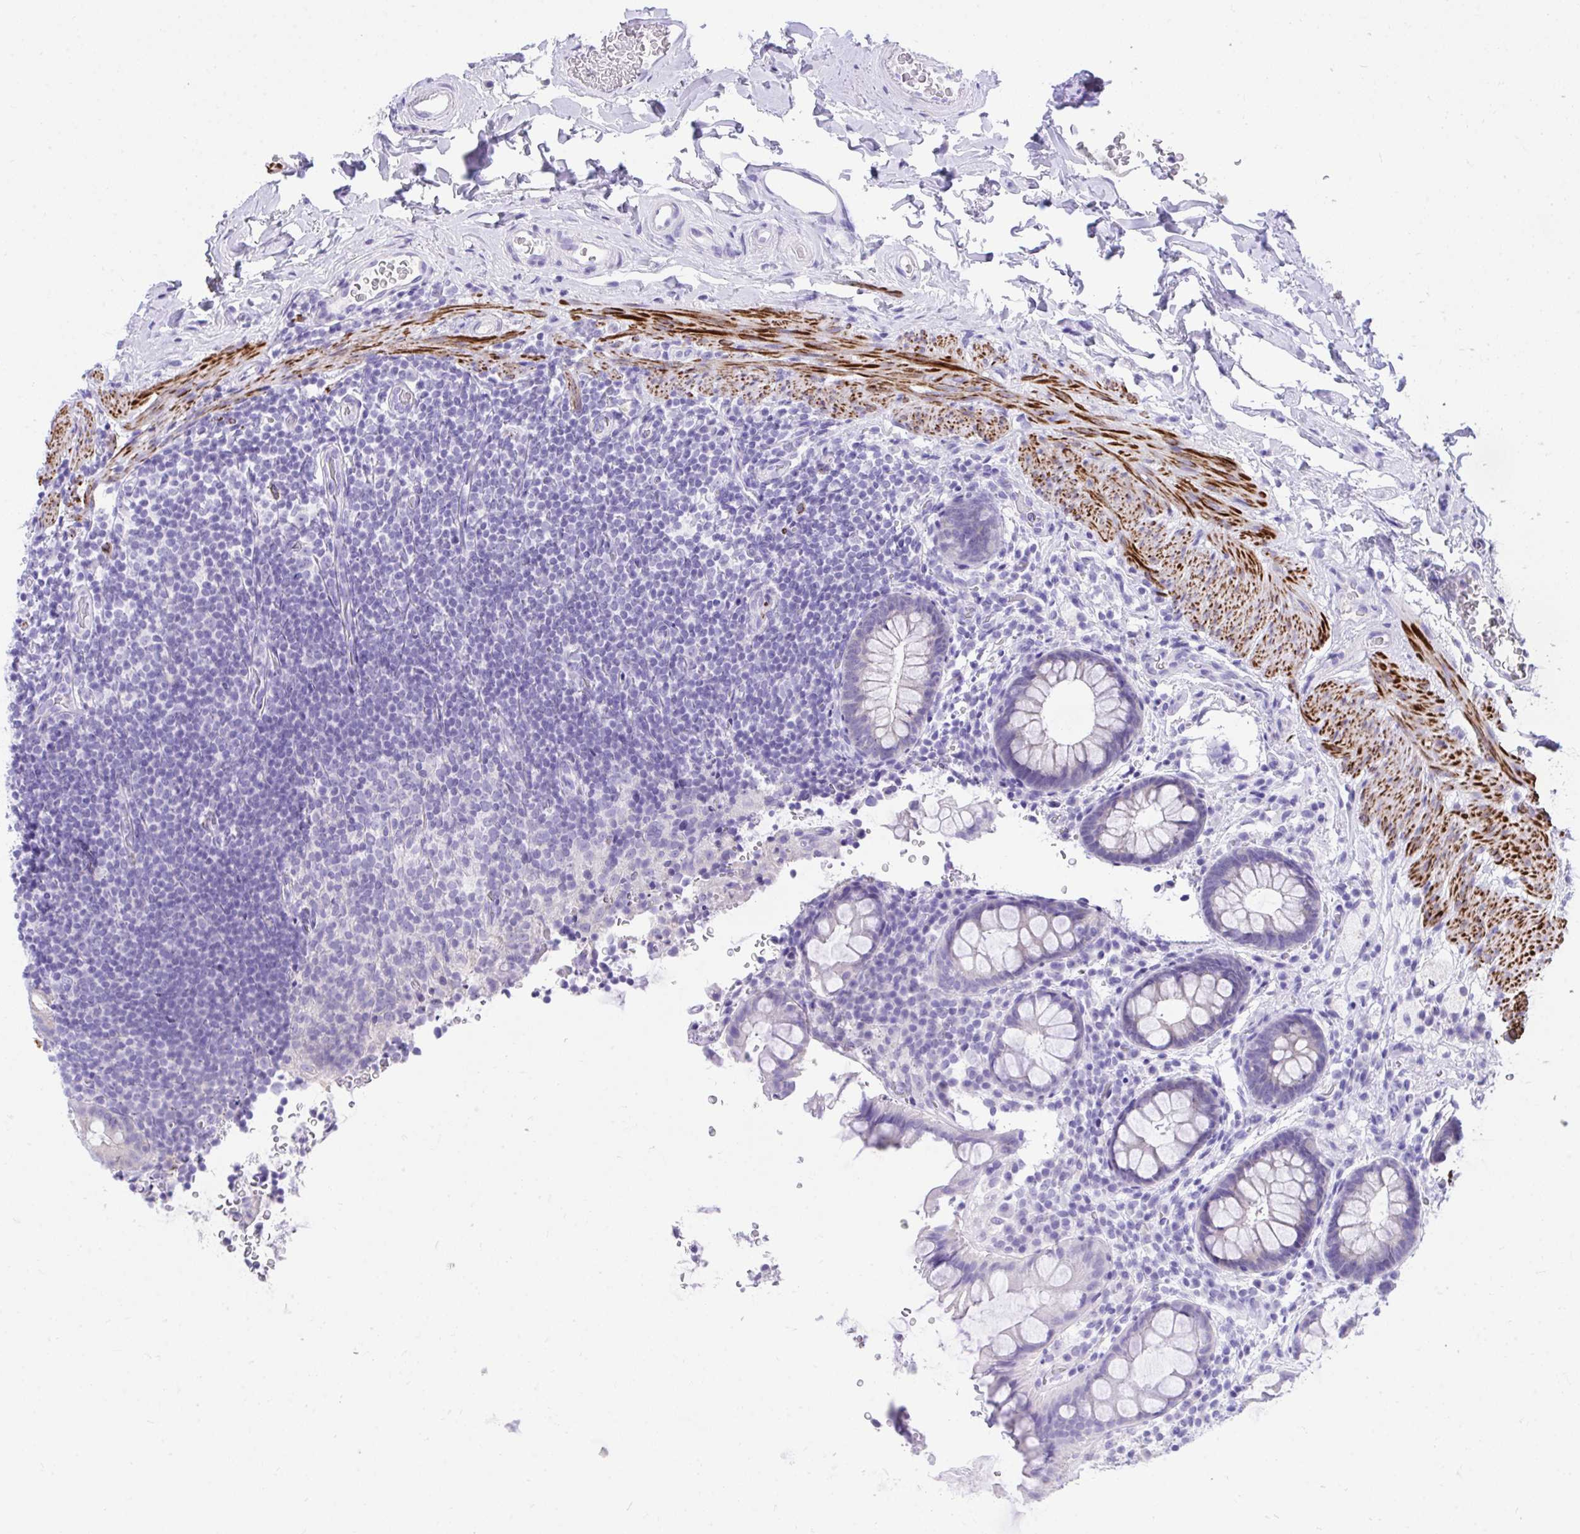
{"staining": {"intensity": "negative", "quantity": "none", "location": "none"}, "tissue": "rectum", "cell_type": "Glandular cells", "image_type": "normal", "snomed": [{"axis": "morphology", "description": "Normal tissue, NOS"}, {"axis": "topography", "description": "Rectum"}, {"axis": "topography", "description": "Peripheral nerve tissue"}], "caption": "A photomicrograph of rectum stained for a protein displays no brown staining in glandular cells. The staining is performed using DAB (3,3'-diaminobenzidine) brown chromogen with nuclei counter-stained in using hematoxylin.", "gene": "KCNN4", "patient": {"sex": "female", "age": 69}}